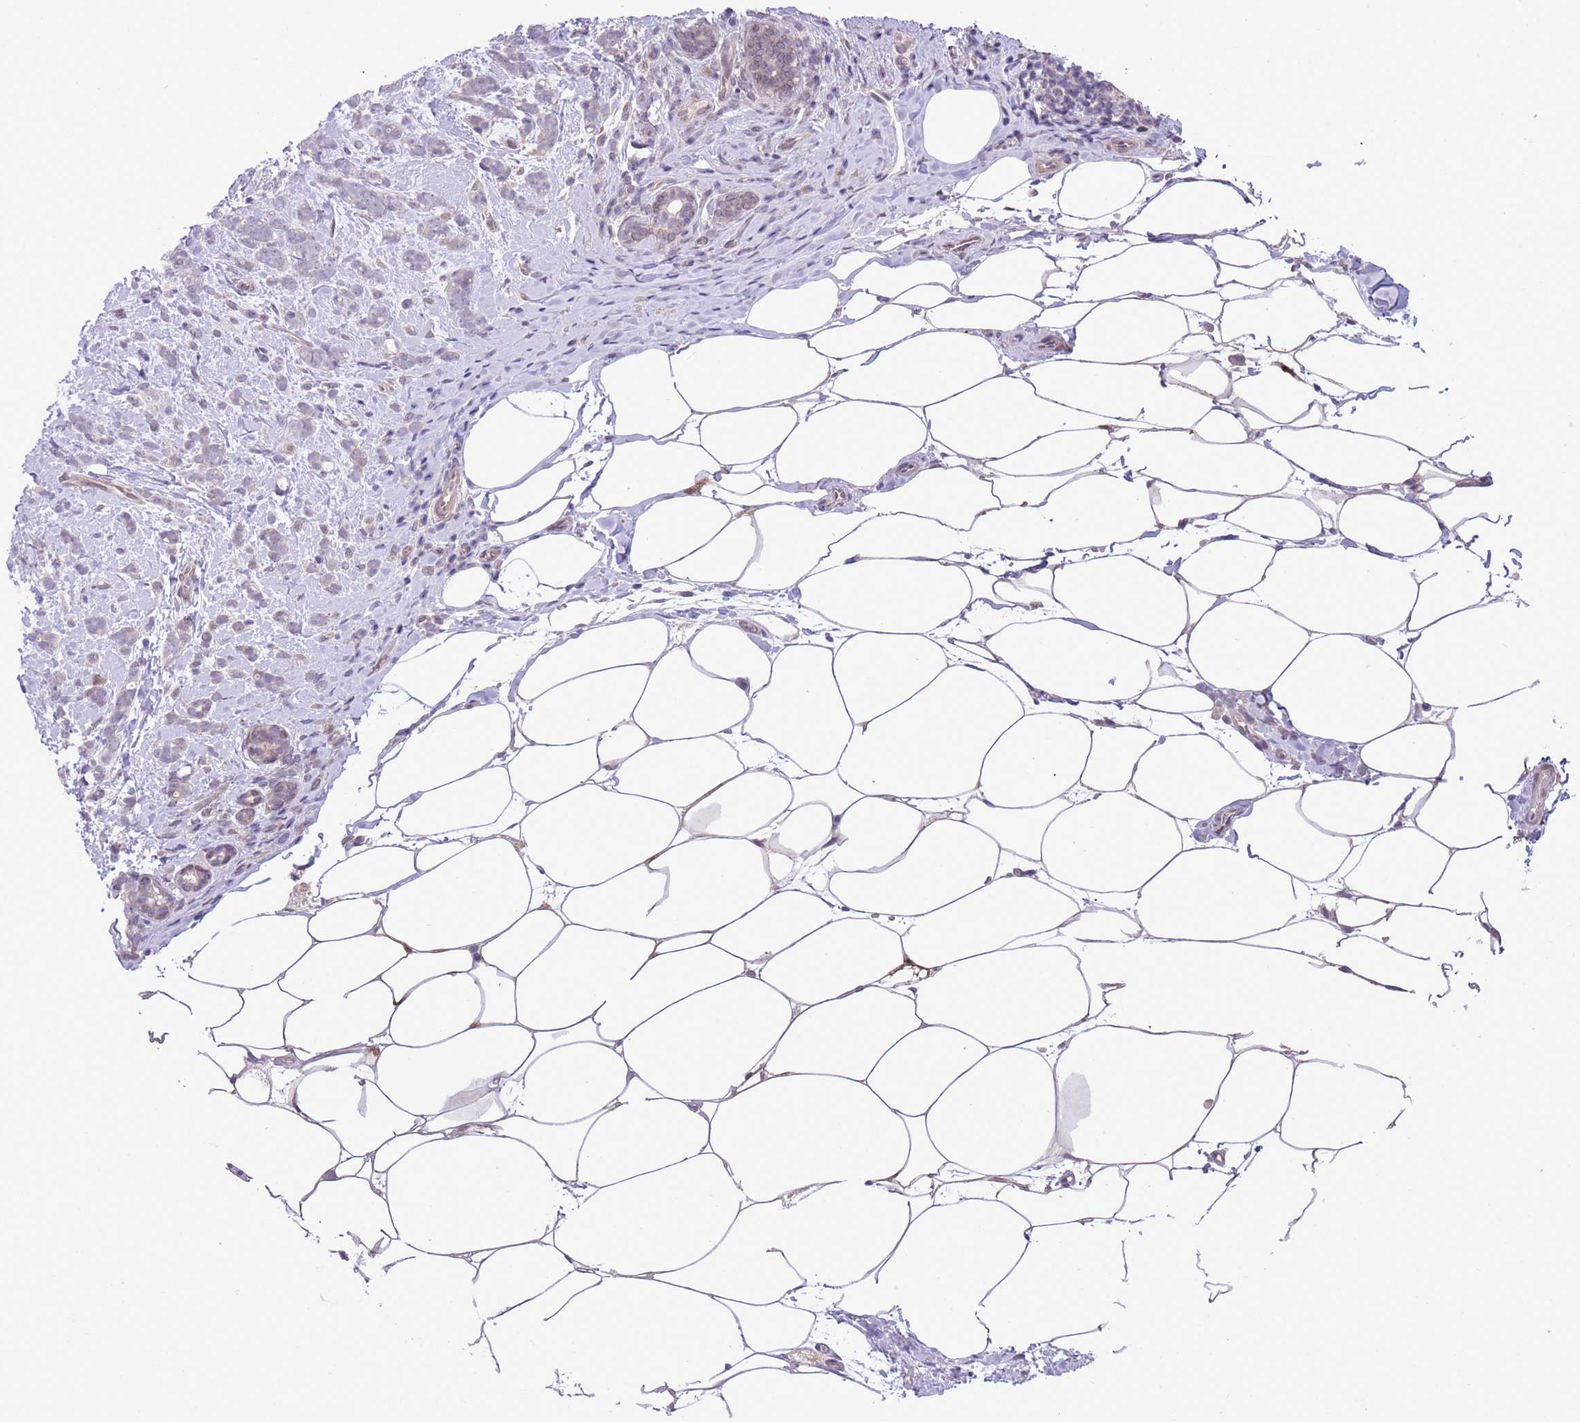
{"staining": {"intensity": "negative", "quantity": "none", "location": "none"}, "tissue": "breast cancer", "cell_type": "Tumor cells", "image_type": "cancer", "snomed": [{"axis": "morphology", "description": "Lobular carcinoma"}, {"axis": "topography", "description": "Breast"}], "caption": "Tumor cells show no significant expression in breast cancer (lobular carcinoma).", "gene": "CCND2", "patient": {"sex": "female", "age": 58}}